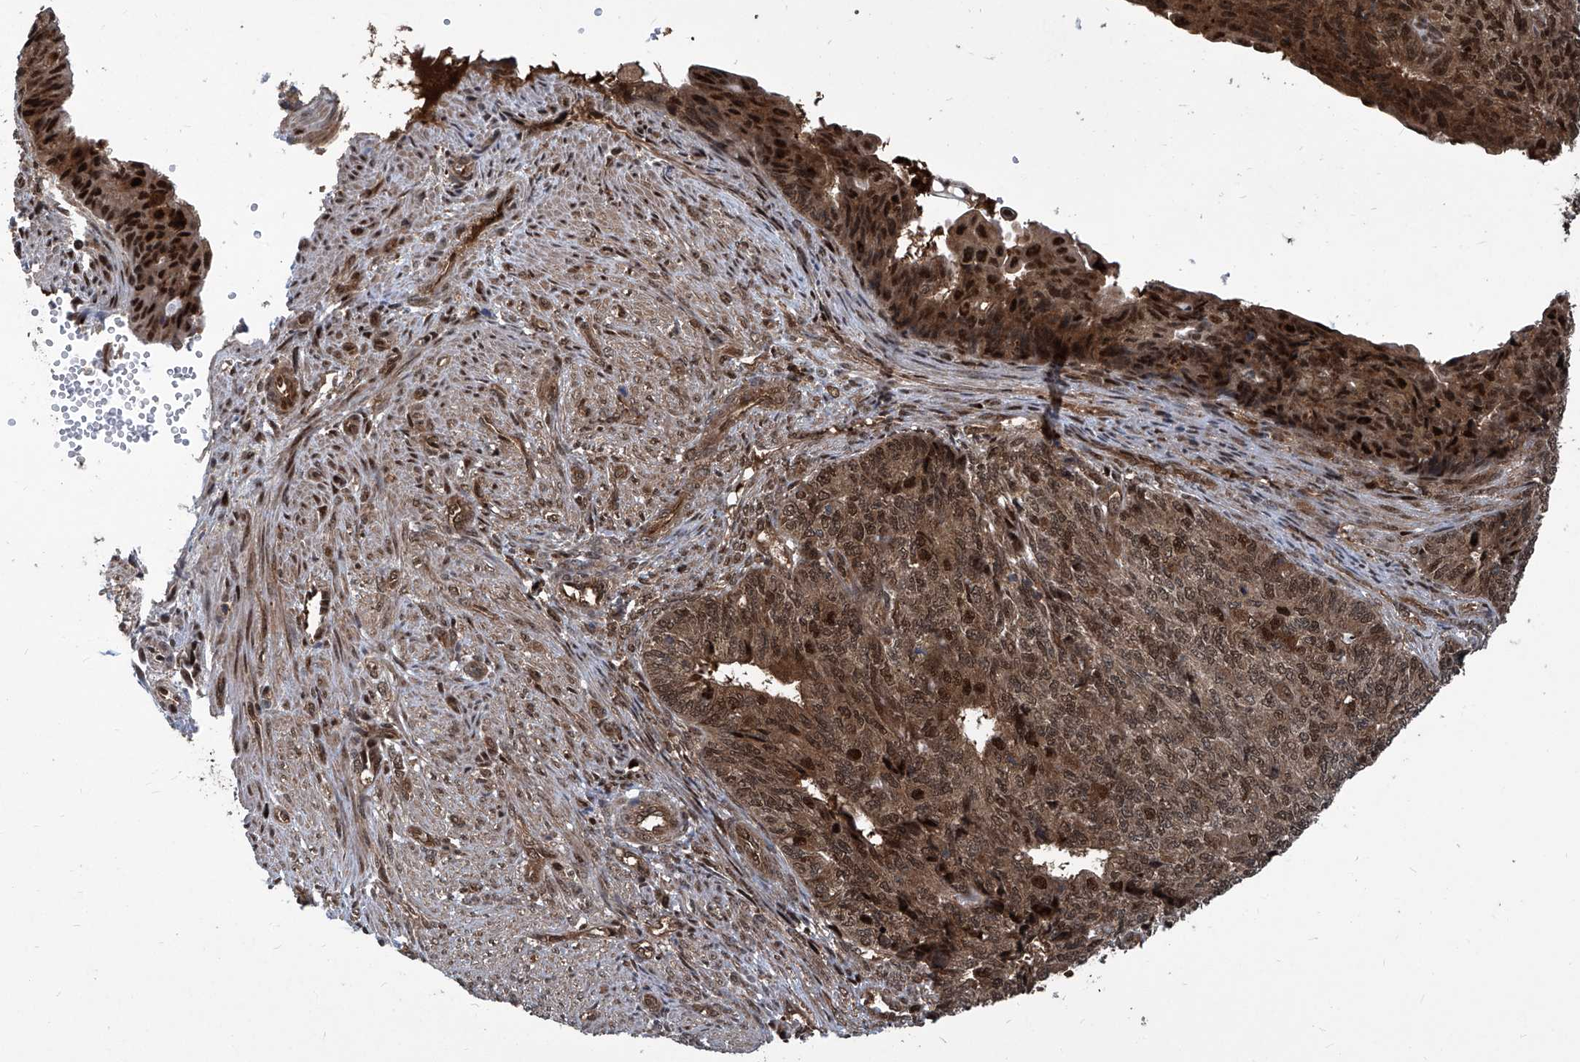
{"staining": {"intensity": "strong", "quantity": ">75%", "location": "cytoplasmic/membranous,nuclear"}, "tissue": "endometrial cancer", "cell_type": "Tumor cells", "image_type": "cancer", "snomed": [{"axis": "morphology", "description": "Adenocarcinoma, NOS"}, {"axis": "topography", "description": "Endometrium"}], "caption": "Immunohistochemical staining of adenocarcinoma (endometrial) shows high levels of strong cytoplasmic/membranous and nuclear protein expression in about >75% of tumor cells. The staining was performed using DAB (3,3'-diaminobenzidine) to visualize the protein expression in brown, while the nuclei were stained in blue with hematoxylin (Magnification: 20x).", "gene": "PSMB1", "patient": {"sex": "female", "age": 32}}